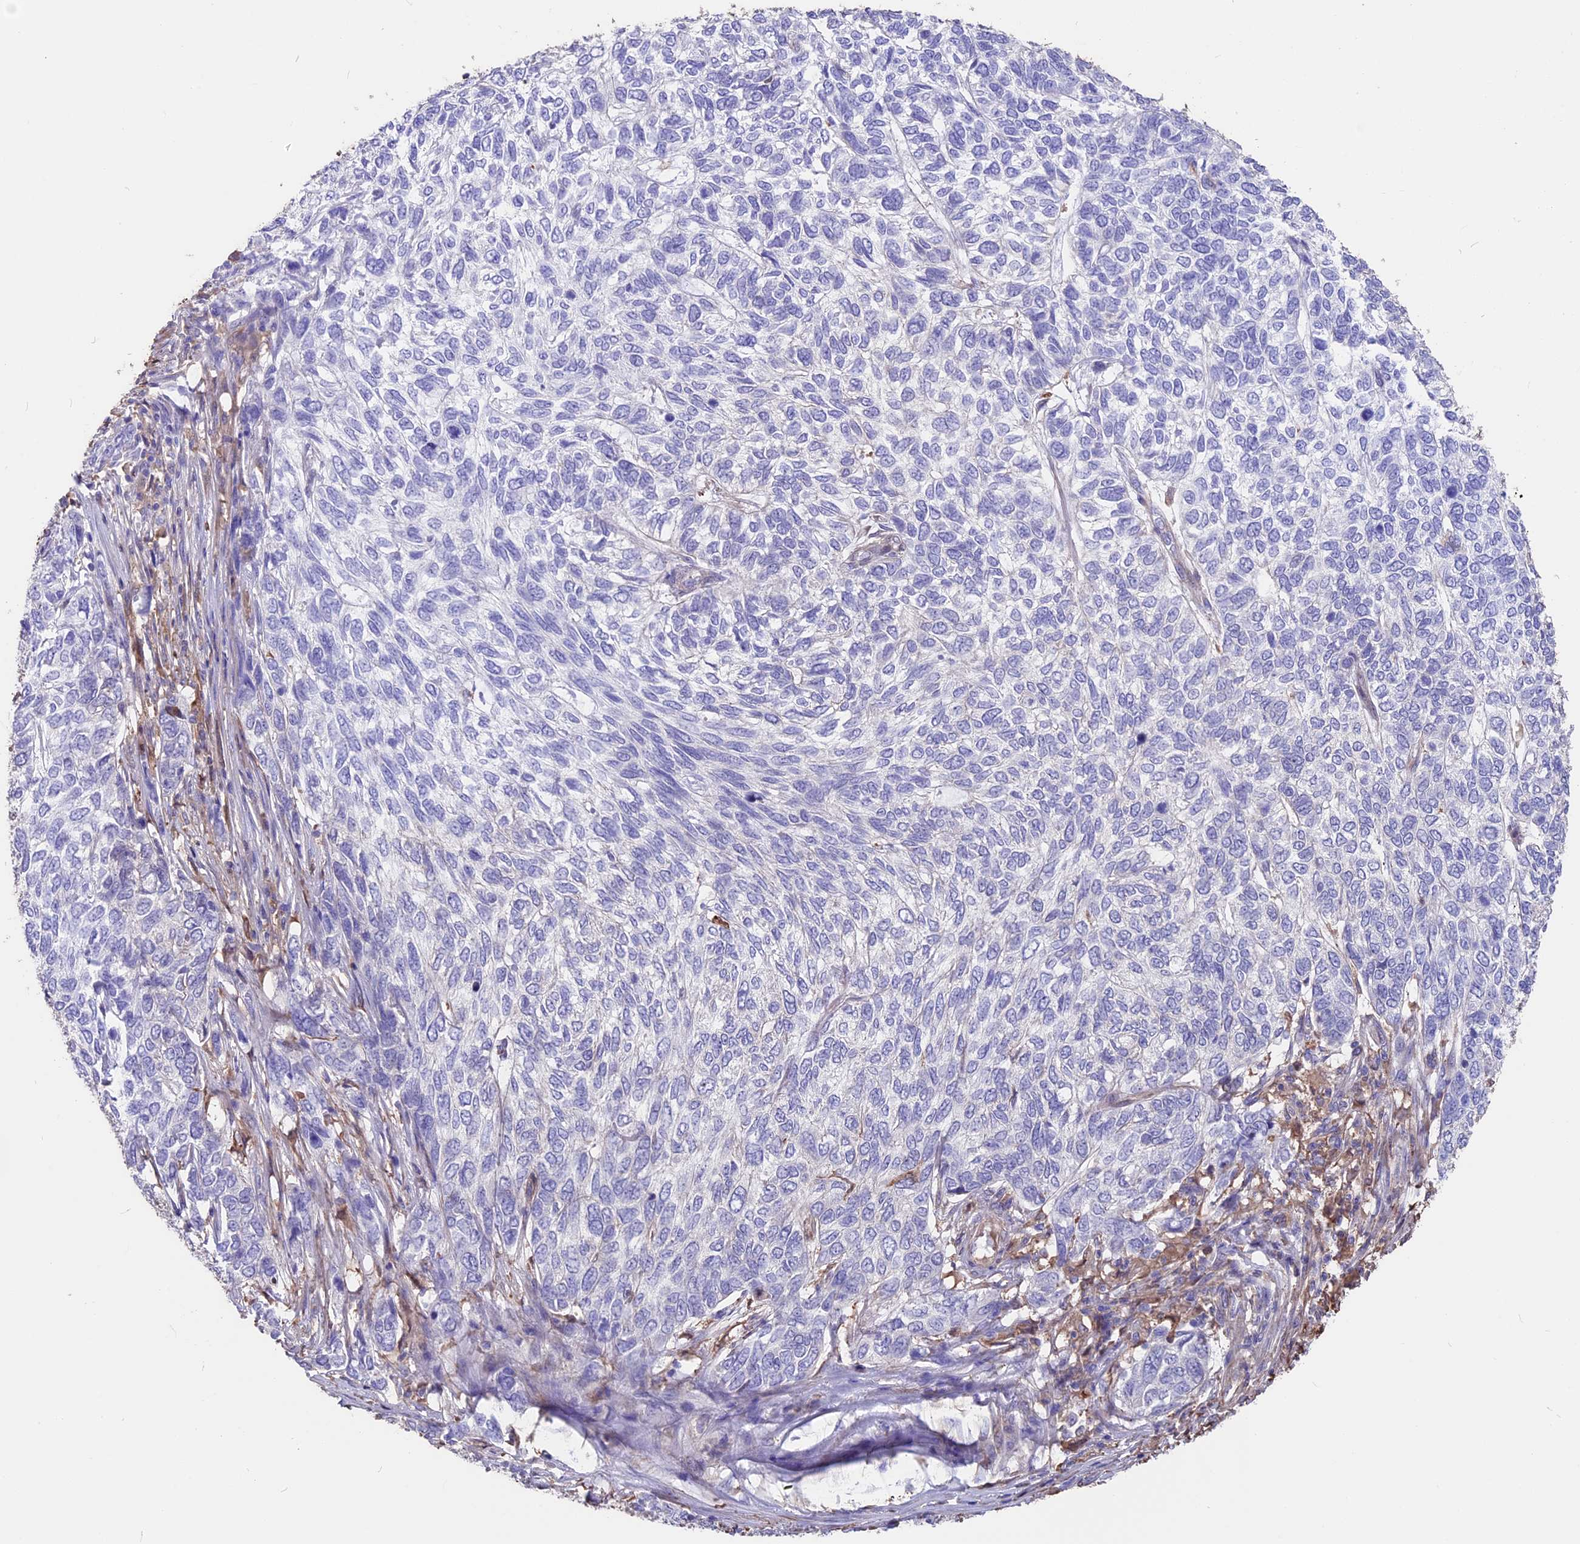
{"staining": {"intensity": "negative", "quantity": "none", "location": "none"}, "tissue": "skin cancer", "cell_type": "Tumor cells", "image_type": "cancer", "snomed": [{"axis": "morphology", "description": "Basal cell carcinoma"}, {"axis": "topography", "description": "Skin"}], "caption": "Protein analysis of skin cancer reveals no significant expression in tumor cells. Nuclei are stained in blue.", "gene": "SEH1L", "patient": {"sex": "female", "age": 65}}